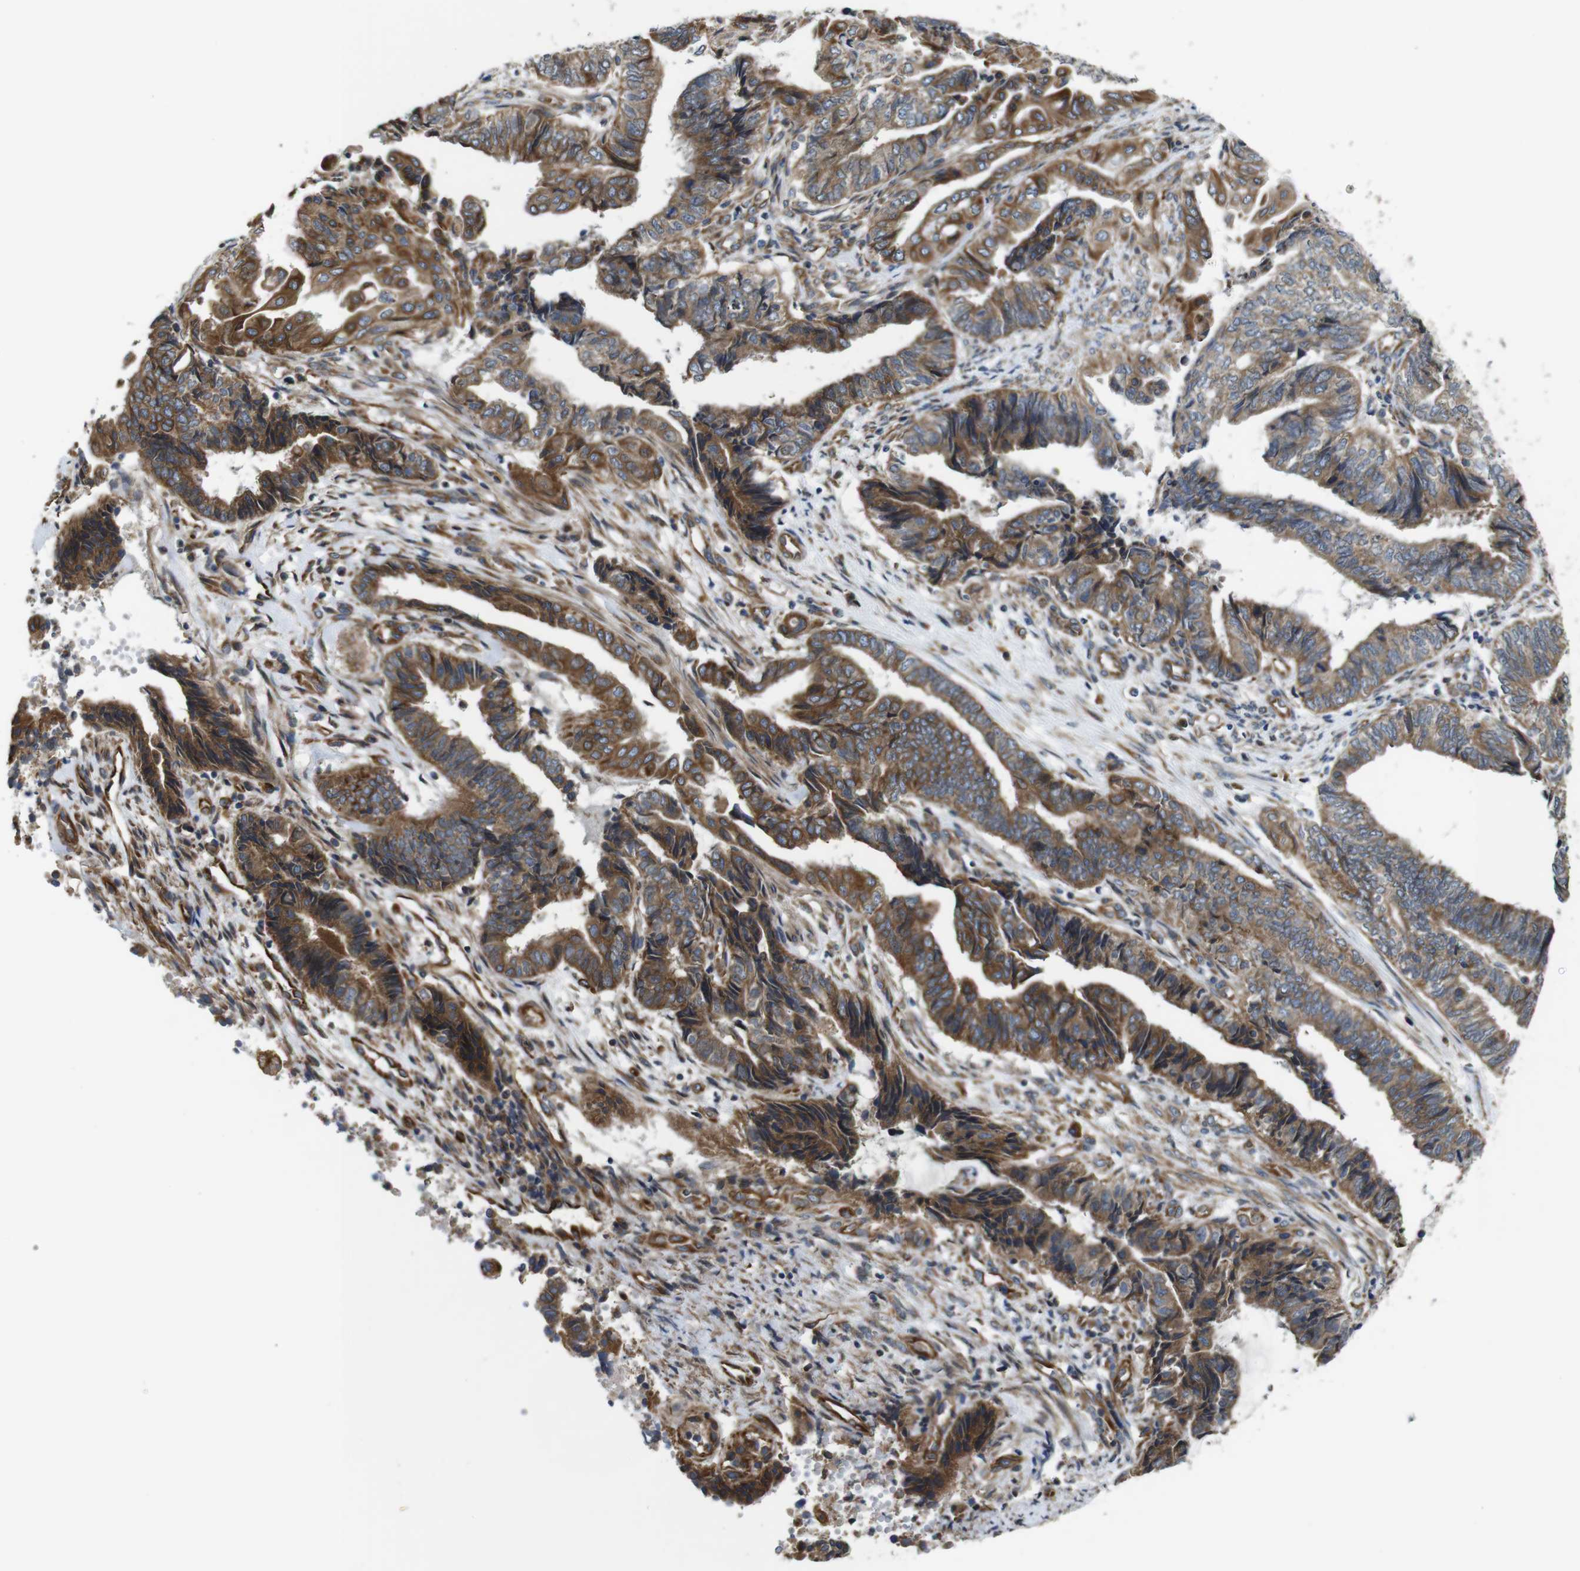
{"staining": {"intensity": "strong", "quantity": ">75%", "location": "cytoplasmic/membranous"}, "tissue": "endometrial cancer", "cell_type": "Tumor cells", "image_type": "cancer", "snomed": [{"axis": "morphology", "description": "Adenocarcinoma, NOS"}, {"axis": "topography", "description": "Uterus"}, {"axis": "topography", "description": "Endometrium"}], "caption": "Immunohistochemistry (IHC) histopathology image of endometrial cancer (adenocarcinoma) stained for a protein (brown), which shows high levels of strong cytoplasmic/membranous staining in about >75% of tumor cells.", "gene": "POMK", "patient": {"sex": "female", "age": 70}}